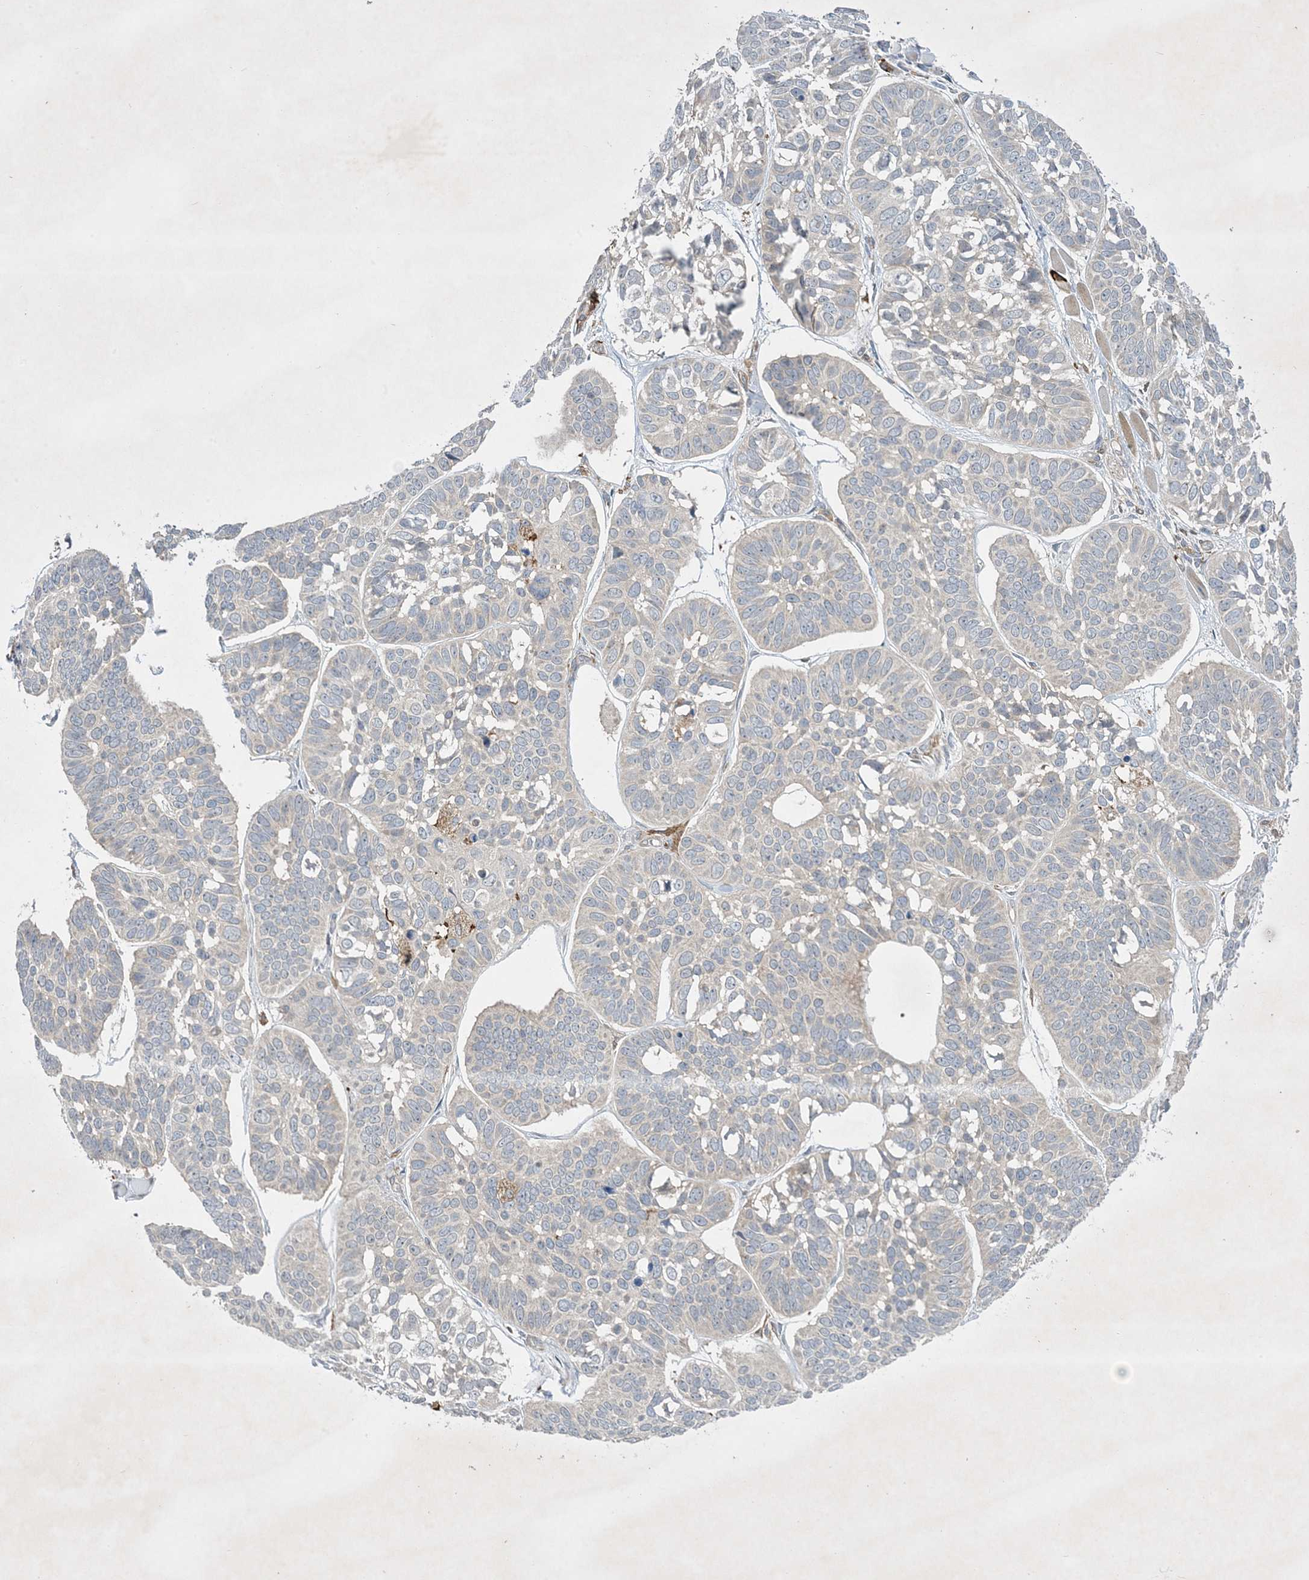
{"staining": {"intensity": "negative", "quantity": "none", "location": "none"}, "tissue": "skin cancer", "cell_type": "Tumor cells", "image_type": "cancer", "snomed": [{"axis": "morphology", "description": "Basal cell carcinoma"}, {"axis": "topography", "description": "Skin"}], "caption": "High magnification brightfield microscopy of skin cancer stained with DAB (brown) and counterstained with hematoxylin (blue): tumor cells show no significant positivity.", "gene": "AK9", "patient": {"sex": "male", "age": 62}}